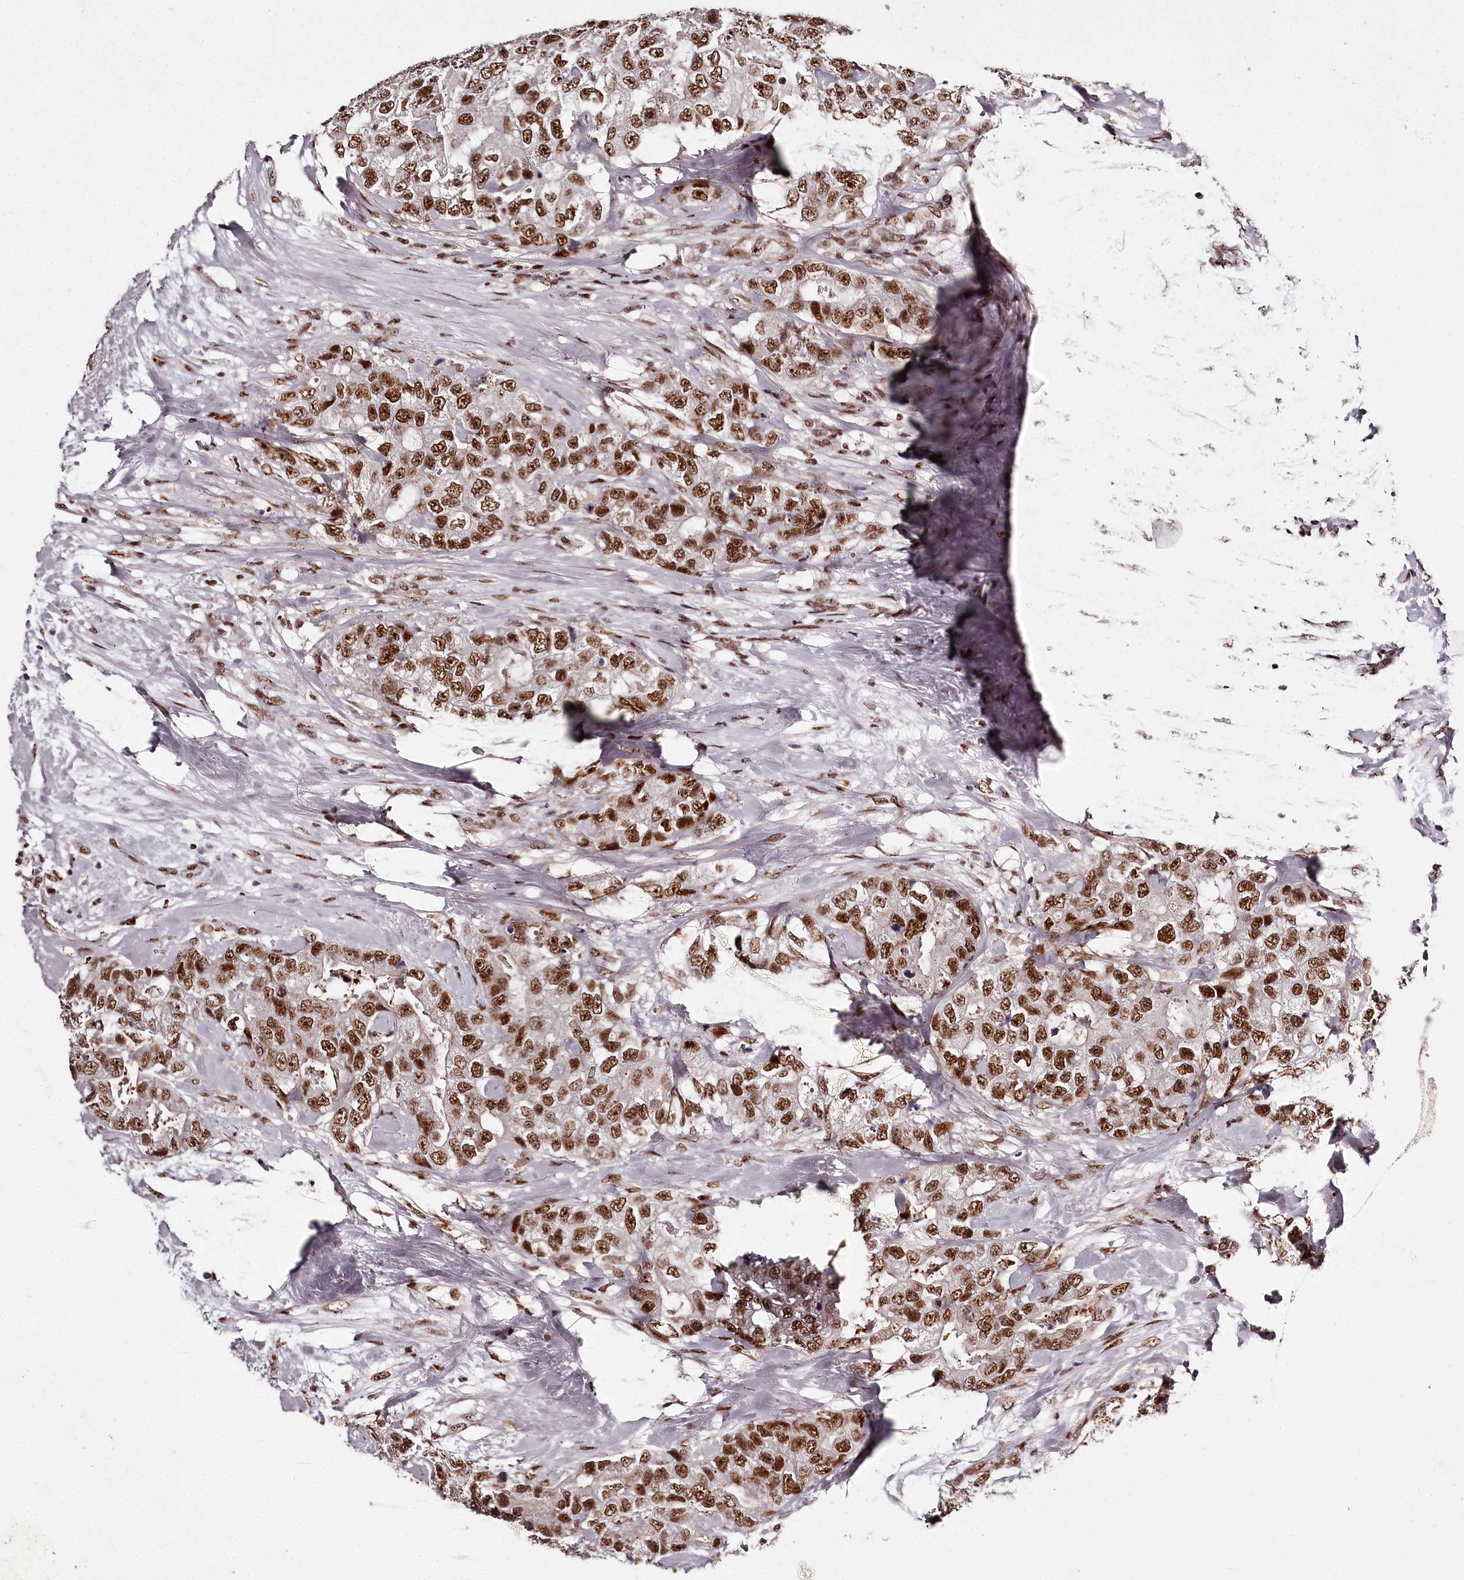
{"staining": {"intensity": "strong", "quantity": ">75%", "location": "nuclear"}, "tissue": "breast cancer", "cell_type": "Tumor cells", "image_type": "cancer", "snomed": [{"axis": "morphology", "description": "Duct carcinoma"}, {"axis": "topography", "description": "Breast"}], "caption": "A brown stain labels strong nuclear positivity of a protein in breast cancer tumor cells.", "gene": "PSPC1", "patient": {"sex": "female", "age": 62}}